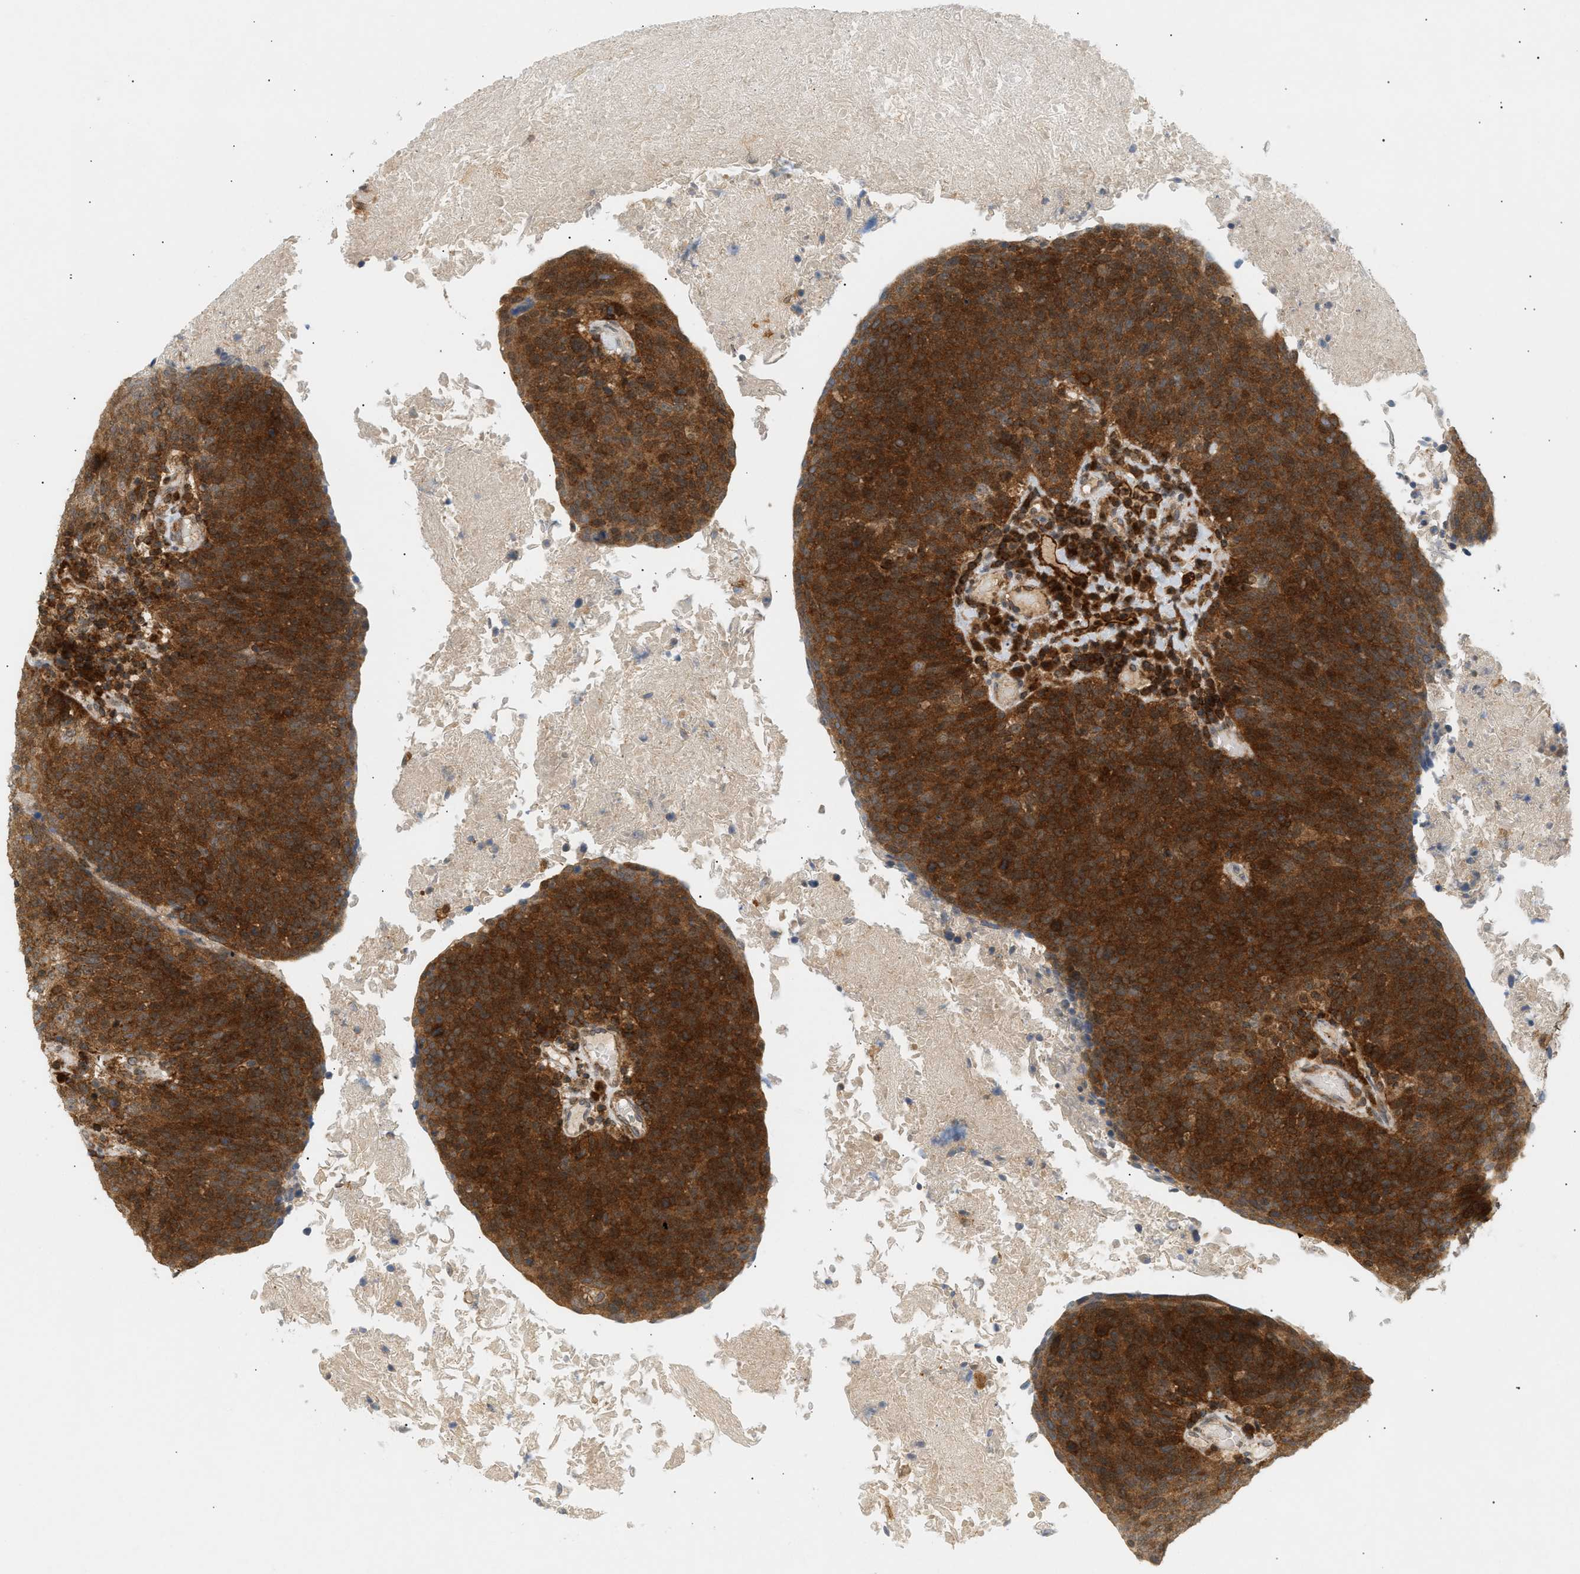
{"staining": {"intensity": "strong", "quantity": ">75%", "location": "cytoplasmic/membranous"}, "tissue": "head and neck cancer", "cell_type": "Tumor cells", "image_type": "cancer", "snomed": [{"axis": "morphology", "description": "Squamous cell carcinoma, NOS"}, {"axis": "morphology", "description": "Squamous cell carcinoma, metastatic, NOS"}, {"axis": "topography", "description": "Lymph node"}, {"axis": "topography", "description": "Head-Neck"}], "caption": "Head and neck cancer stained with a protein marker demonstrates strong staining in tumor cells.", "gene": "SHC1", "patient": {"sex": "male", "age": 62}}